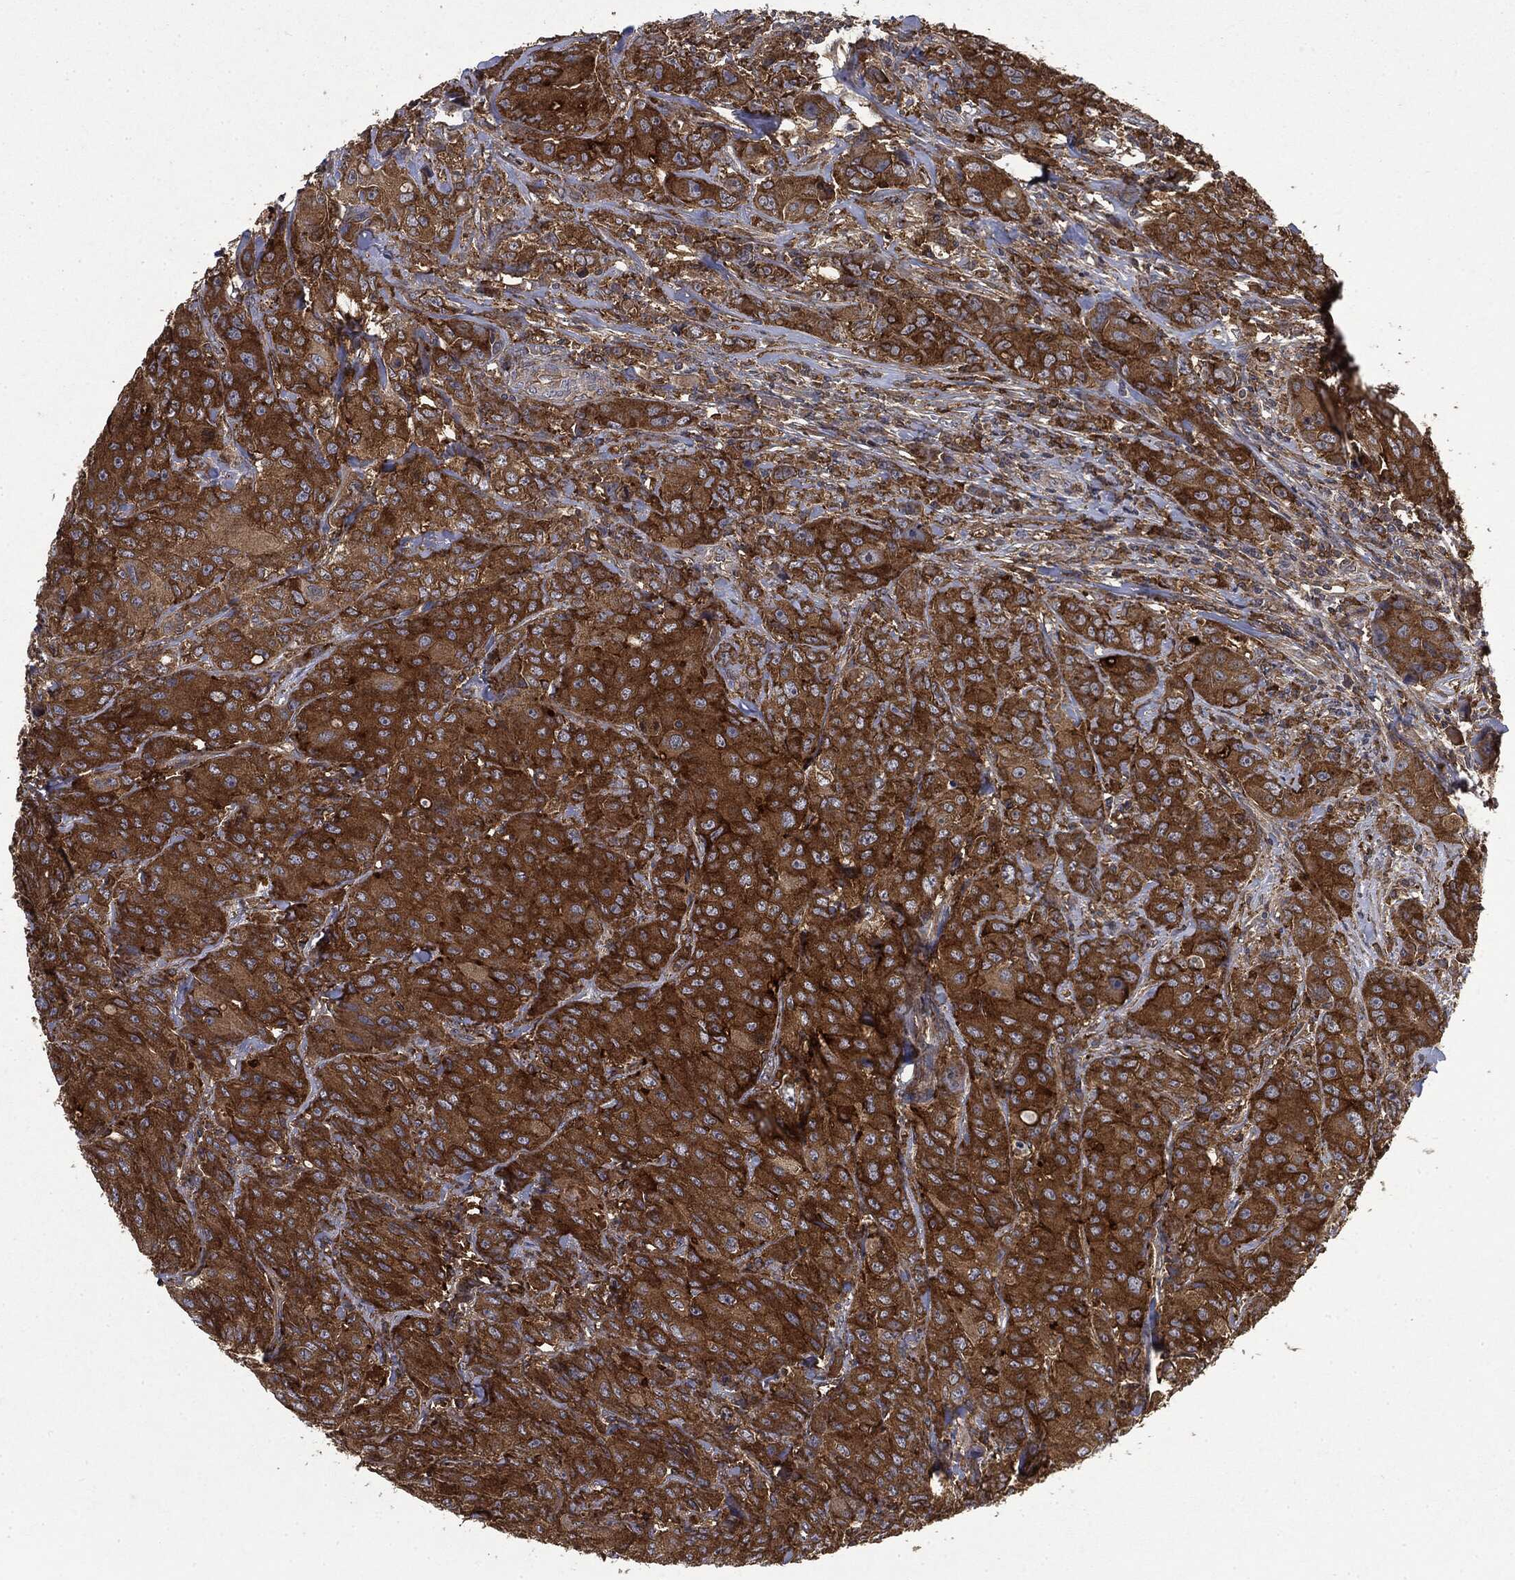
{"staining": {"intensity": "strong", "quantity": ">75%", "location": "cytoplasmic/membranous"}, "tissue": "breast cancer", "cell_type": "Tumor cells", "image_type": "cancer", "snomed": [{"axis": "morphology", "description": "Duct carcinoma"}, {"axis": "topography", "description": "Breast"}], "caption": "Immunohistochemistry (IHC) histopathology image of human breast cancer (invasive ductal carcinoma) stained for a protein (brown), which reveals high levels of strong cytoplasmic/membranous expression in approximately >75% of tumor cells.", "gene": "SNX5", "patient": {"sex": "female", "age": 43}}